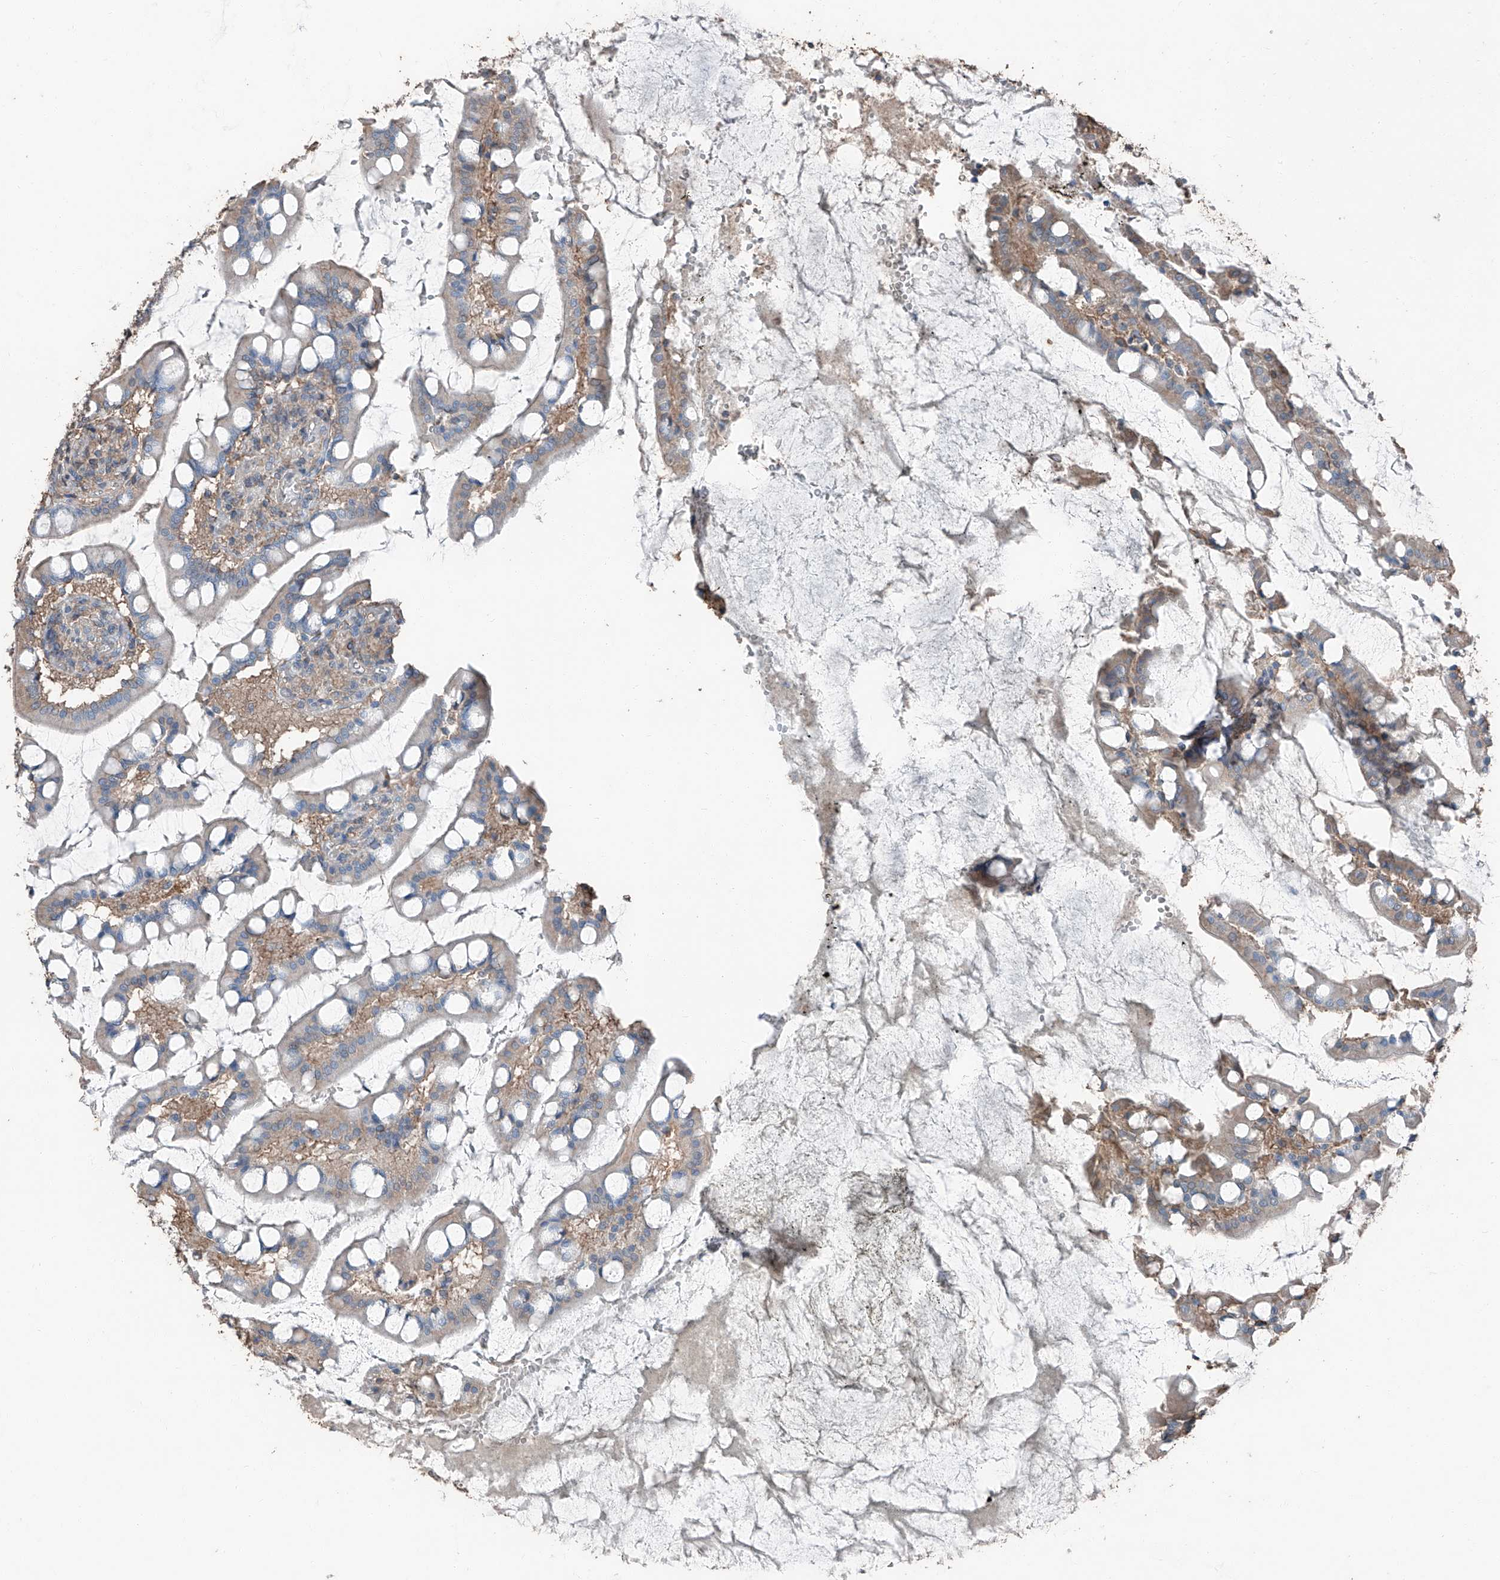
{"staining": {"intensity": "weak", "quantity": "25%-75%", "location": "cytoplasmic/membranous"}, "tissue": "small intestine", "cell_type": "Glandular cells", "image_type": "normal", "snomed": [{"axis": "morphology", "description": "Normal tissue, NOS"}, {"axis": "topography", "description": "Small intestine"}], "caption": "About 25%-75% of glandular cells in benign small intestine exhibit weak cytoplasmic/membranous protein staining as visualized by brown immunohistochemical staining.", "gene": "MAMLD1", "patient": {"sex": "male", "age": 52}}